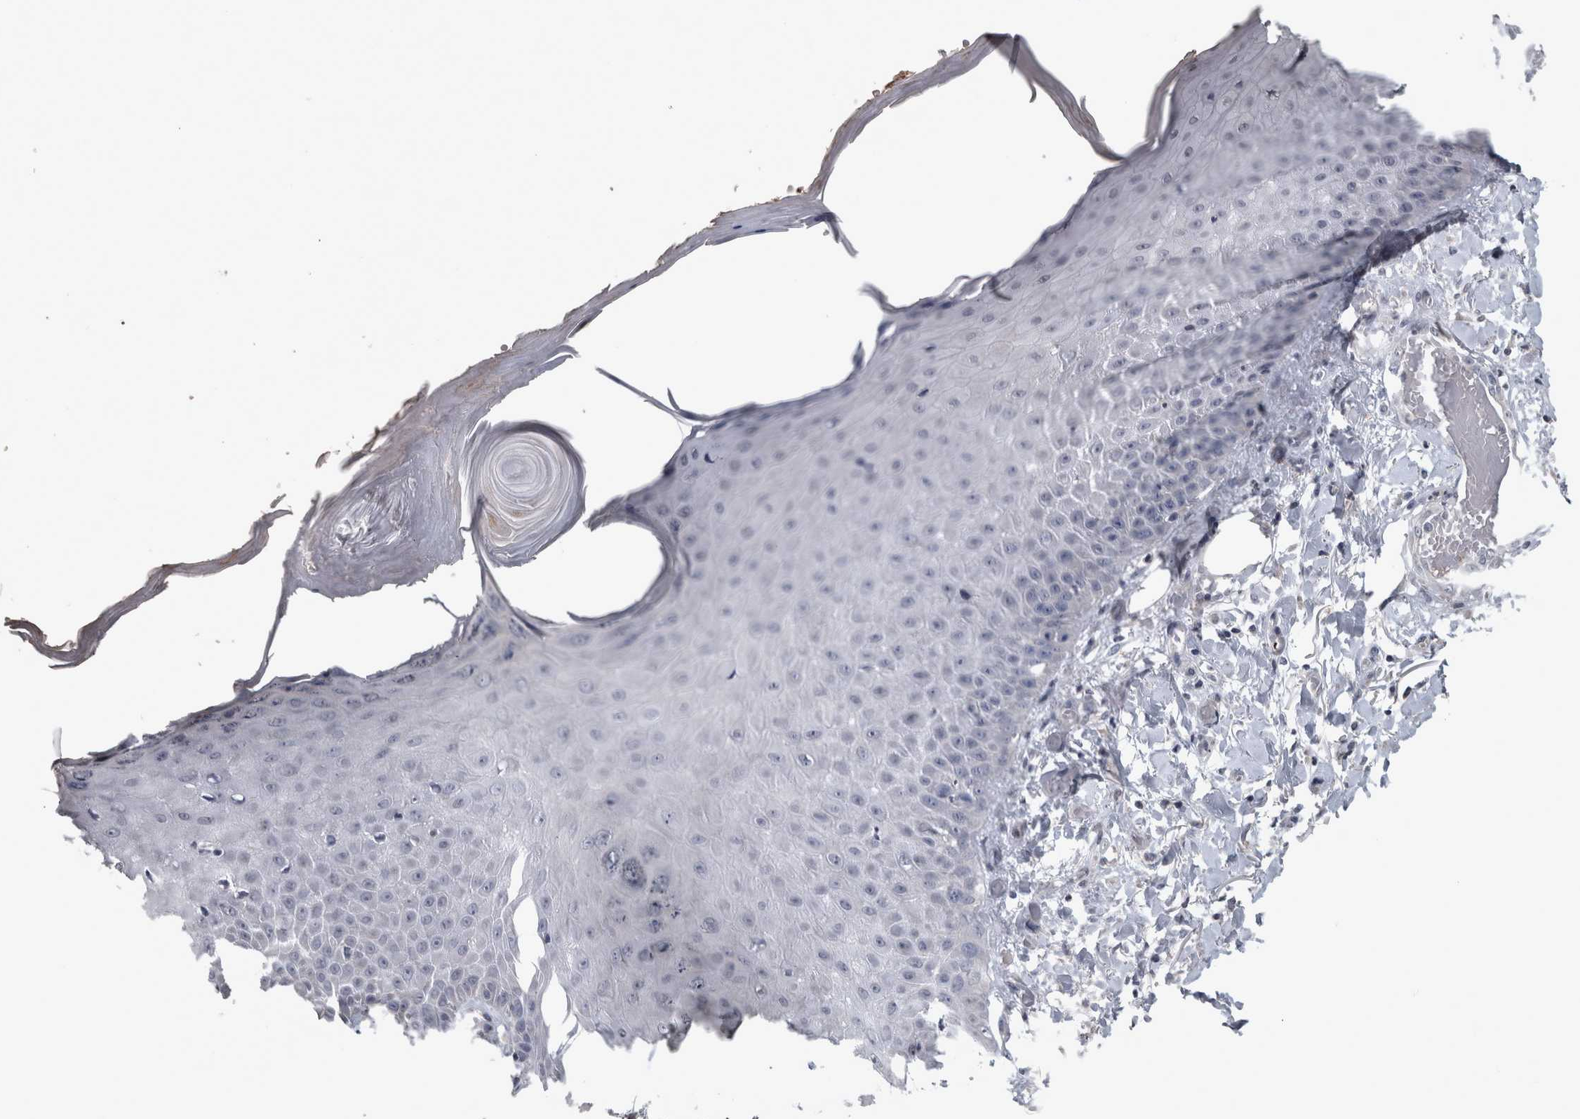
{"staining": {"intensity": "negative", "quantity": "none", "location": "none"}, "tissue": "skin", "cell_type": "Fibroblasts", "image_type": "normal", "snomed": [{"axis": "morphology", "description": "Normal tissue, NOS"}, {"axis": "morphology", "description": "Inflammation, NOS"}, {"axis": "topography", "description": "Skin"}], "caption": "High power microscopy photomicrograph of an immunohistochemistry (IHC) micrograph of normal skin, revealing no significant expression in fibroblasts. (Stains: DAB (3,3'-diaminobenzidine) immunohistochemistry (IHC) with hematoxylin counter stain, Microscopy: brightfield microscopy at high magnification).", "gene": "WNT7A", "patient": {"sex": "female", "age": 44}}